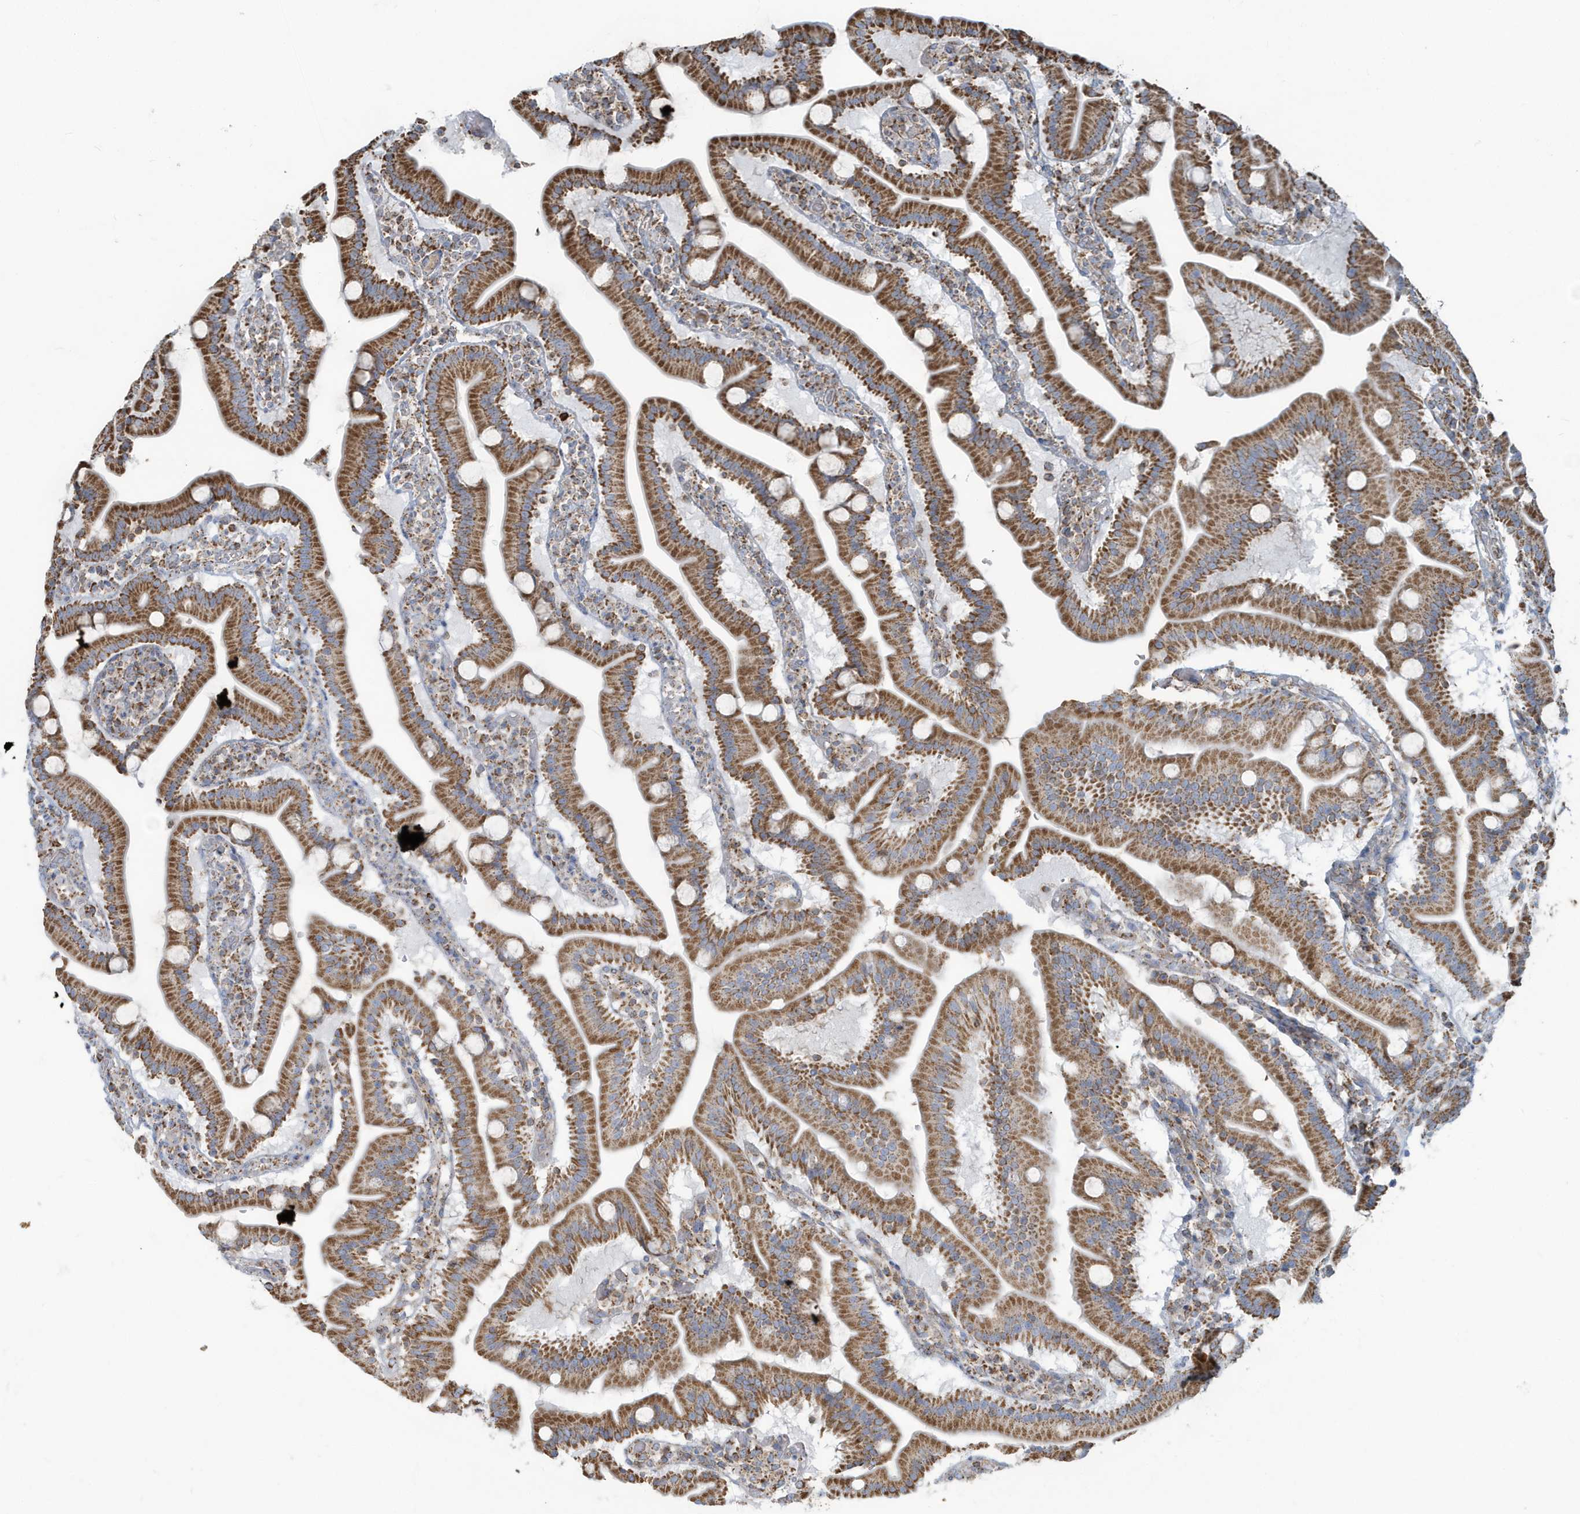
{"staining": {"intensity": "strong", "quantity": ">75%", "location": "cytoplasmic/membranous"}, "tissue": "duodenum", "cell_type": "Glandular cells", "image_type": "normal", "snomed": [{"axis": "morphology", "description": "Normal tissue, NOS"}, {"axis": "topography", "description": "Duodenum"}], "caption": "A brown stain highlights strong cytoplasmic/membranous positivity of a protein in glandular cells of normal human duodenum. Using DAB (brown) and hematoxylin (blue) stains, captured at high magnification using brightfield microscopy.", "gene": "RAB11FIP3", "patient": {"sex": "male", "age": 55}}